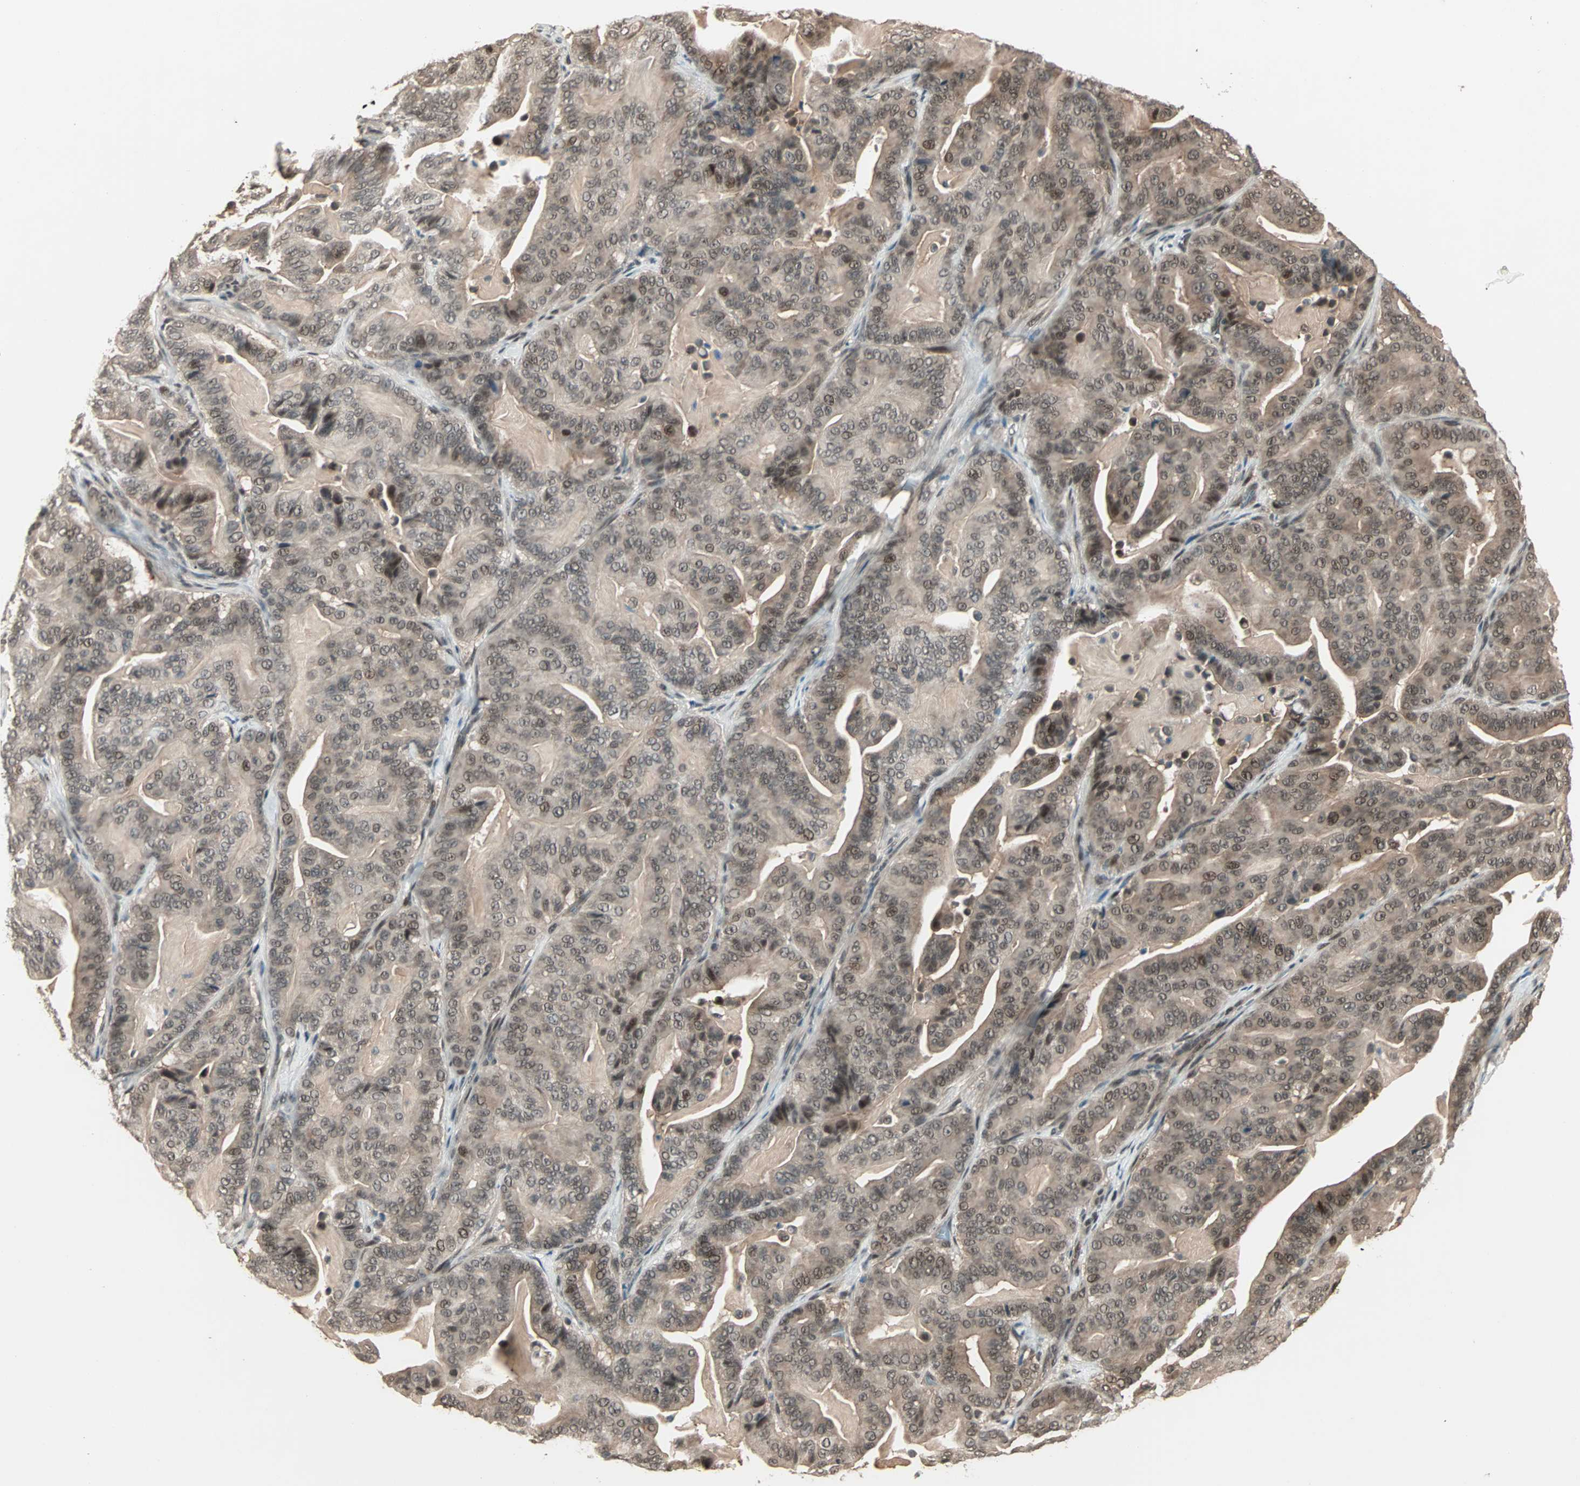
{"staining": {"intensity": "weak", "quantity": ">75%", "location": "cytoplasmic/membranous,nuclear"}, "tissue": "pancreatic cancer", "cell_type": "Tumor cells", "image_type": "cancer", "snomed": [{"axis": "morphology", "description": "Adenocarcinoma, NOS"}, {"axis": "topography", "description": "Pancreas"}], "caption": "High-power microscopy captured an immunohistochemistry photomicrograph of pancreatic cancer, revealing weak cytoplasmic/membranous and nuclear staining in approximately >75% of tumor cells.", "gene": "ZNF701", "patient": {"sex": "male", "age": 63}}